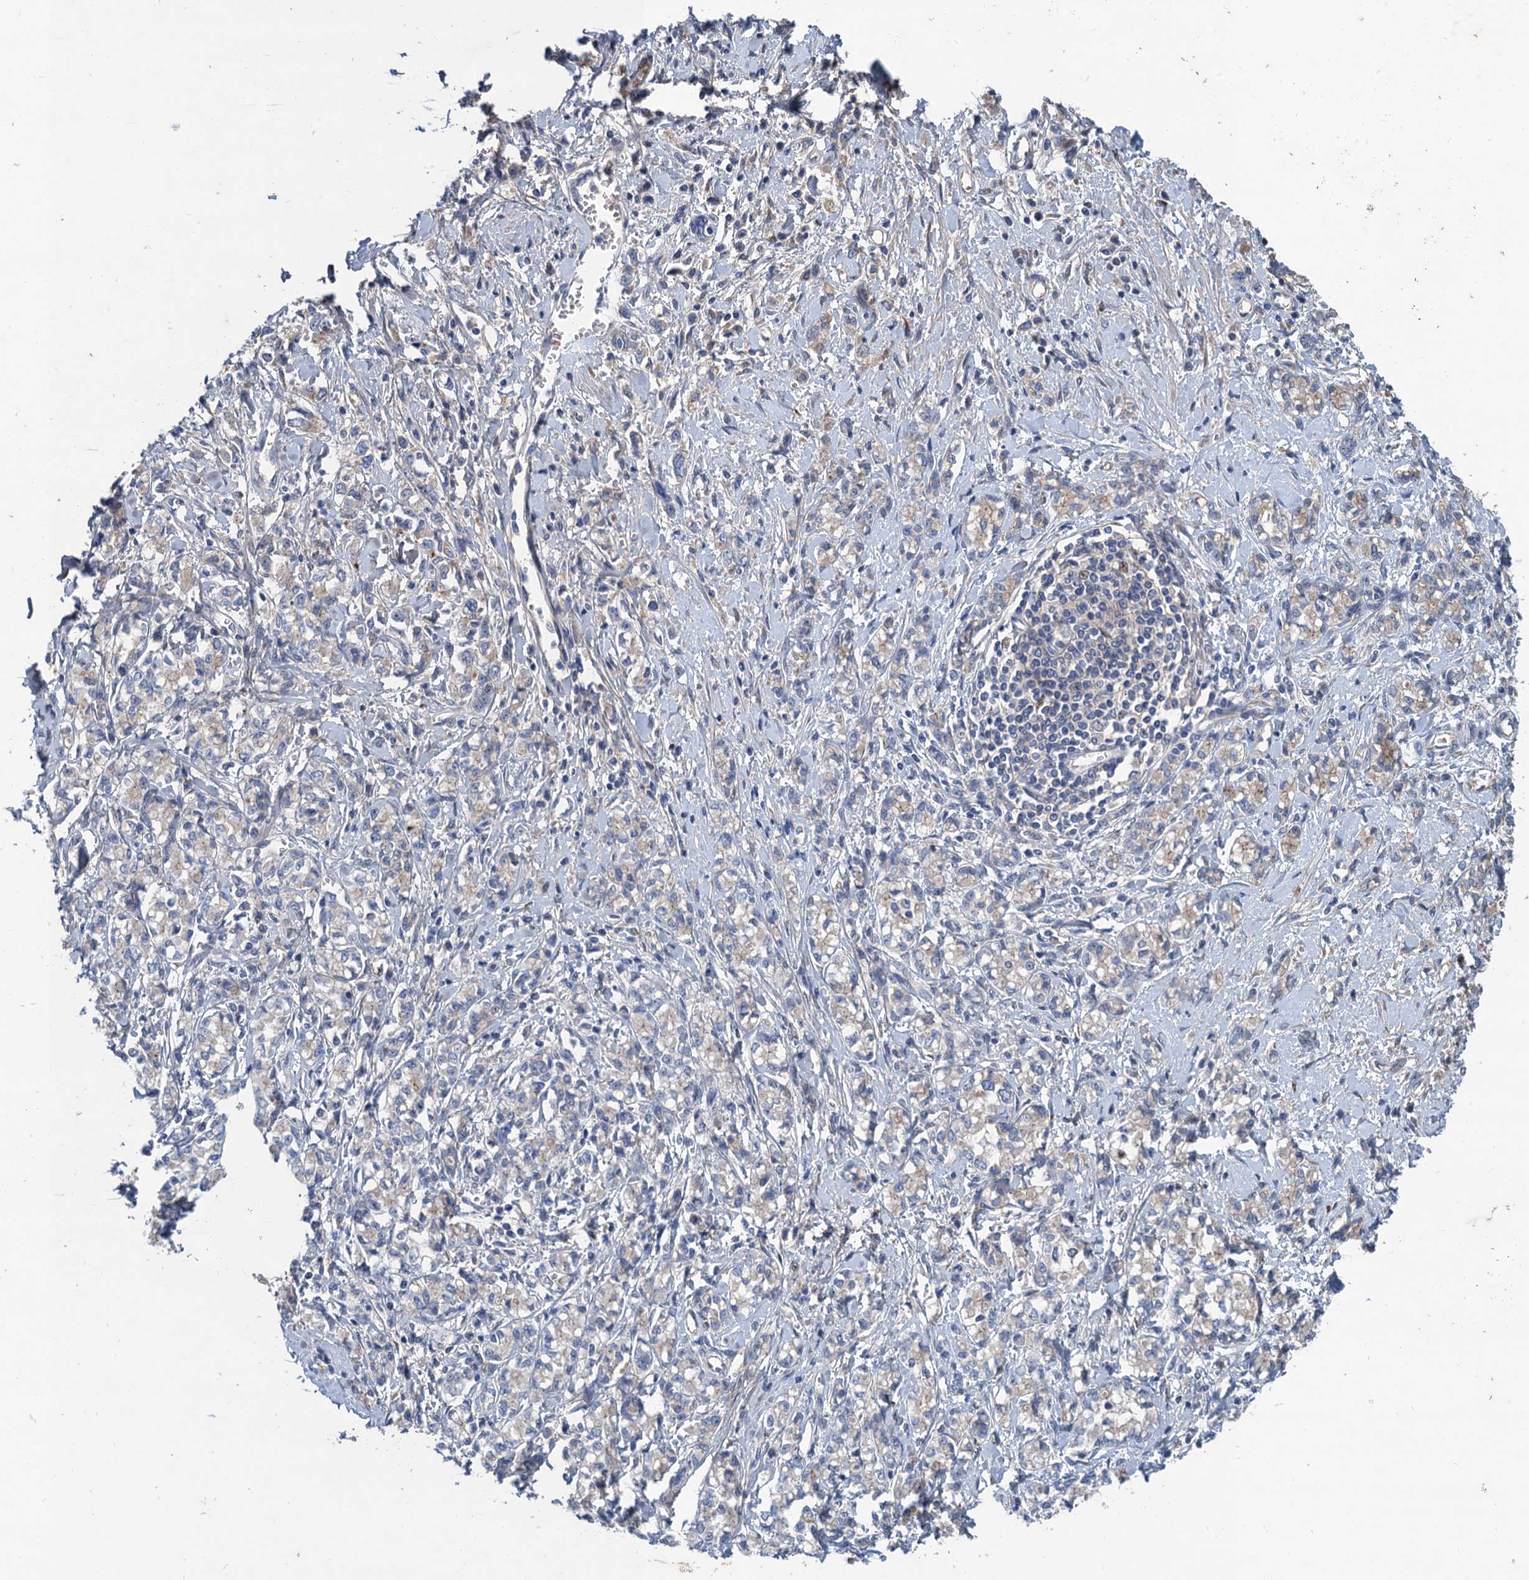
{"staining": {"intensity": "negative", "quantity": "none", "location": "none"}, "tissue": "stomach cancer", "cell_type": "Tumor cells", "image_type": "cancer", "snomed": [{"axis": "morphology", "description": "Adenocarcinoma, NOS"}, {"axis": "topography", "description": "Stomach"}], "caption": "Immunohistochemical staining of human adenocarcinoma (stomach) shows no significant positivity in tumor cells.", "gene": "TRAF7", "patient": {"sex": "female", "age": 76}}